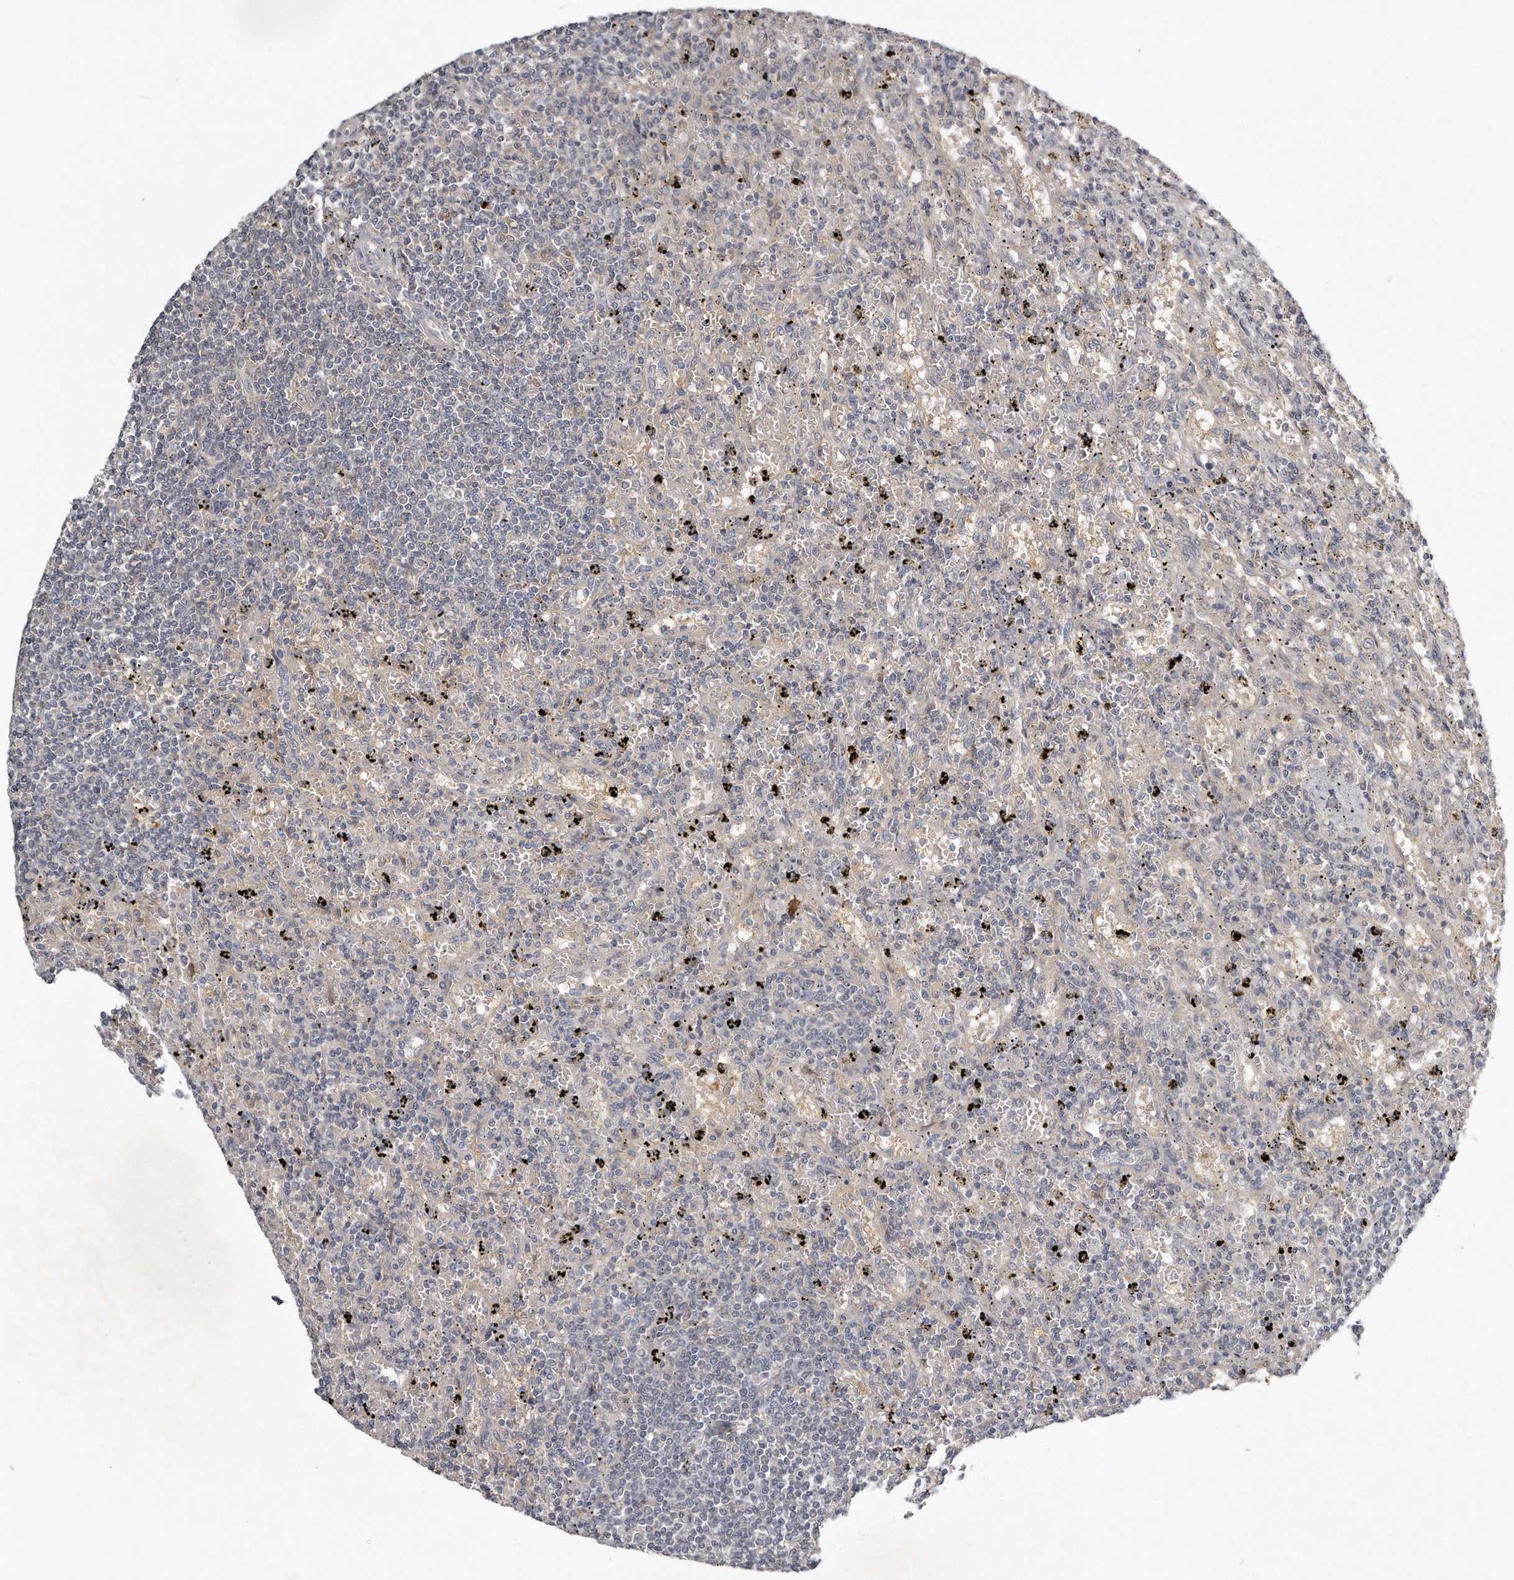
{"staining": {"intensity": "negative", "quantity": "none", "location": "none"}, "tissue": "lymphoma", "cell_type": "Tumor cells", "image_type": "cancer", "snomed": [{"axis": "morphology", "description": "Malignant lymphoma, non-Hodgkin's type, Low grade"}, {"axis": "topography", "description": "Spleen"}], "caption": "High power microscopy image of an immunohistochemistry (IHC) histopathology image of lymphoma, revealing no significant positivity in tumor cells. The staining is performed using DAB brown chromogen with nuclei counter-stained in using hematoxylin.", "gene": "GGCT", "patient": {"sex": "male", "age": 76}}